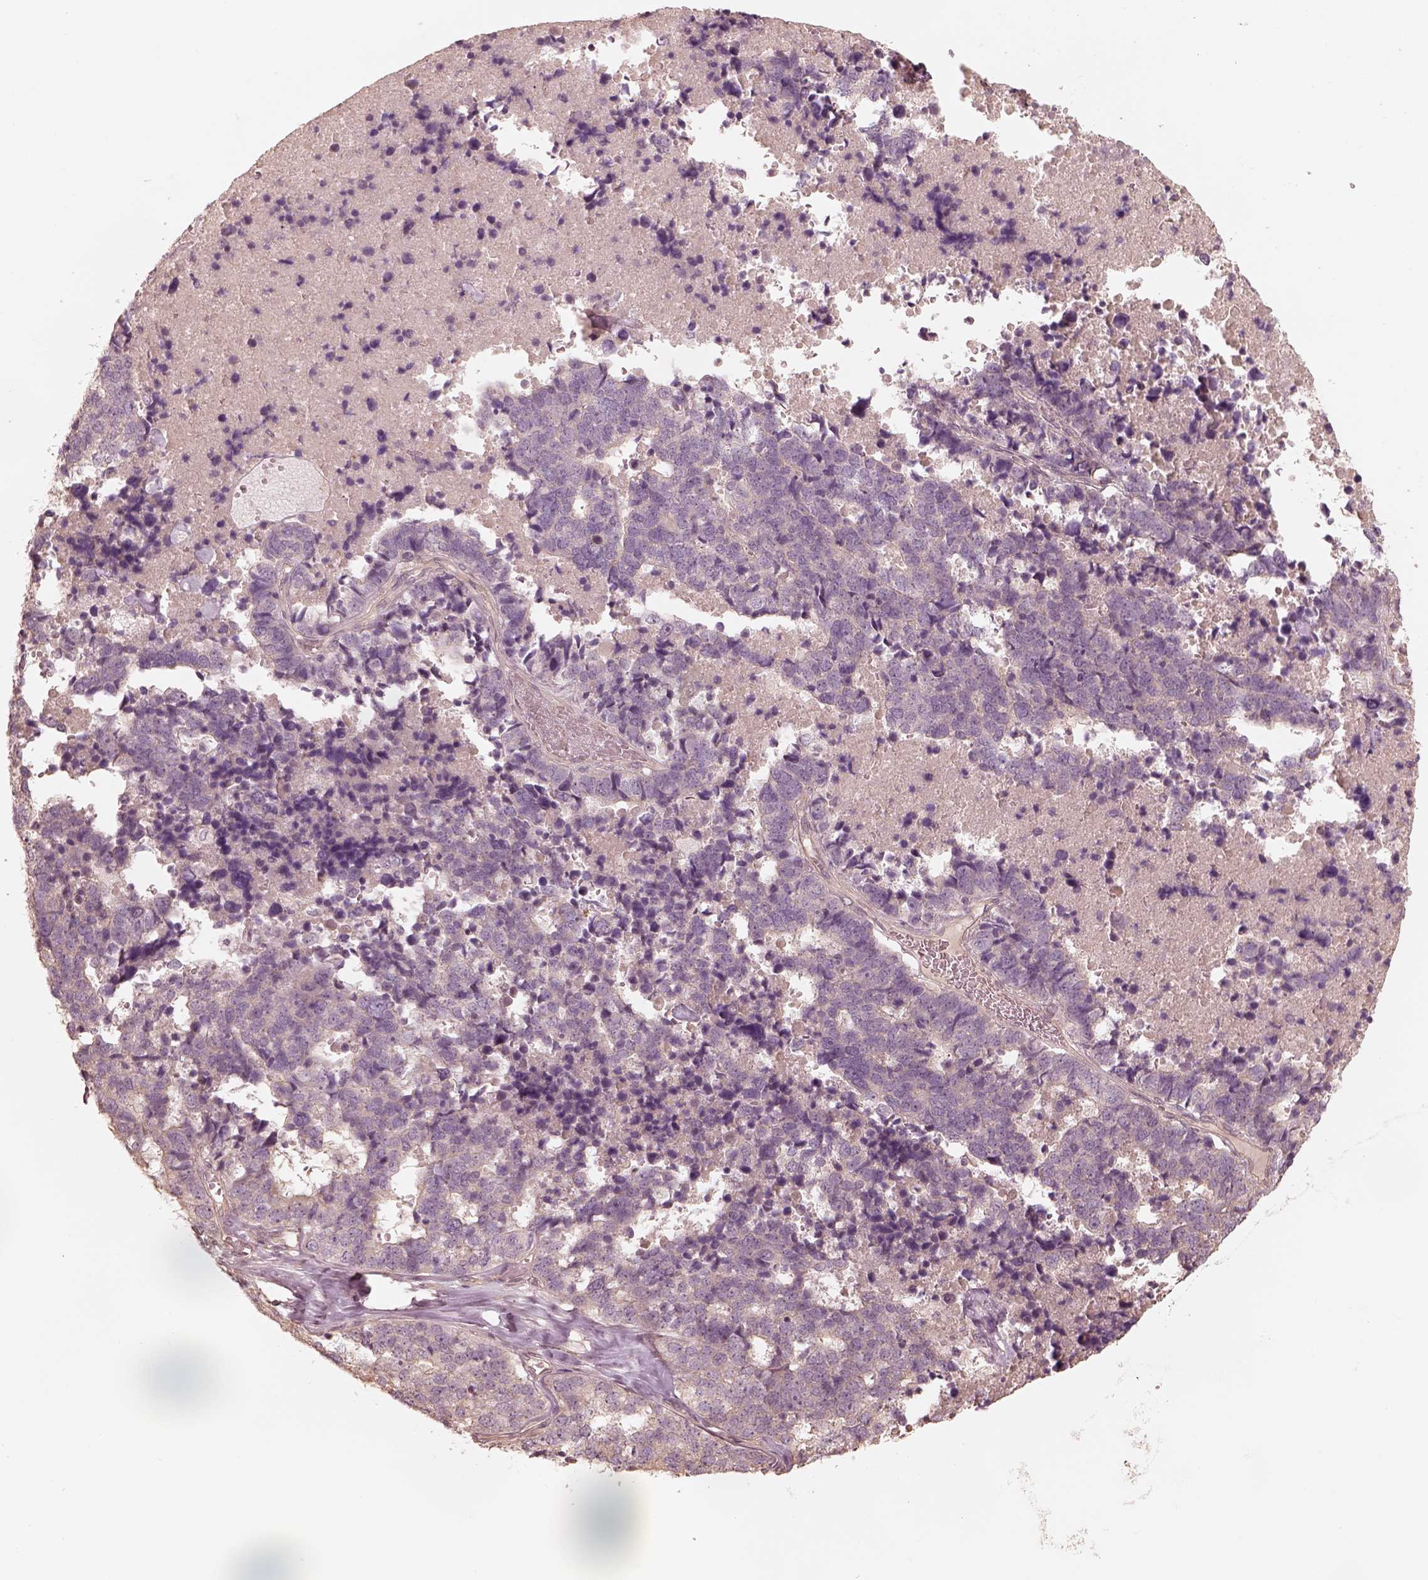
{"staining": {"intensity": "negative", "quantity": "none", "location": "none"}, "tissue": "stomach cancer", "cell_type": "Tumor cells", "image_type": "cancer", "snomed": [{"axis": "morphology", "description": "Adenocarcinoma, NOS"}, {"axis": "topography", "description": "Stomach"}], "caption": "Stomach cancer was stained to show a protein in brown. There is no significant expression in tumor cells.", "gene": "KIF5C", "patient": {"sex": "male", "age": 69}}